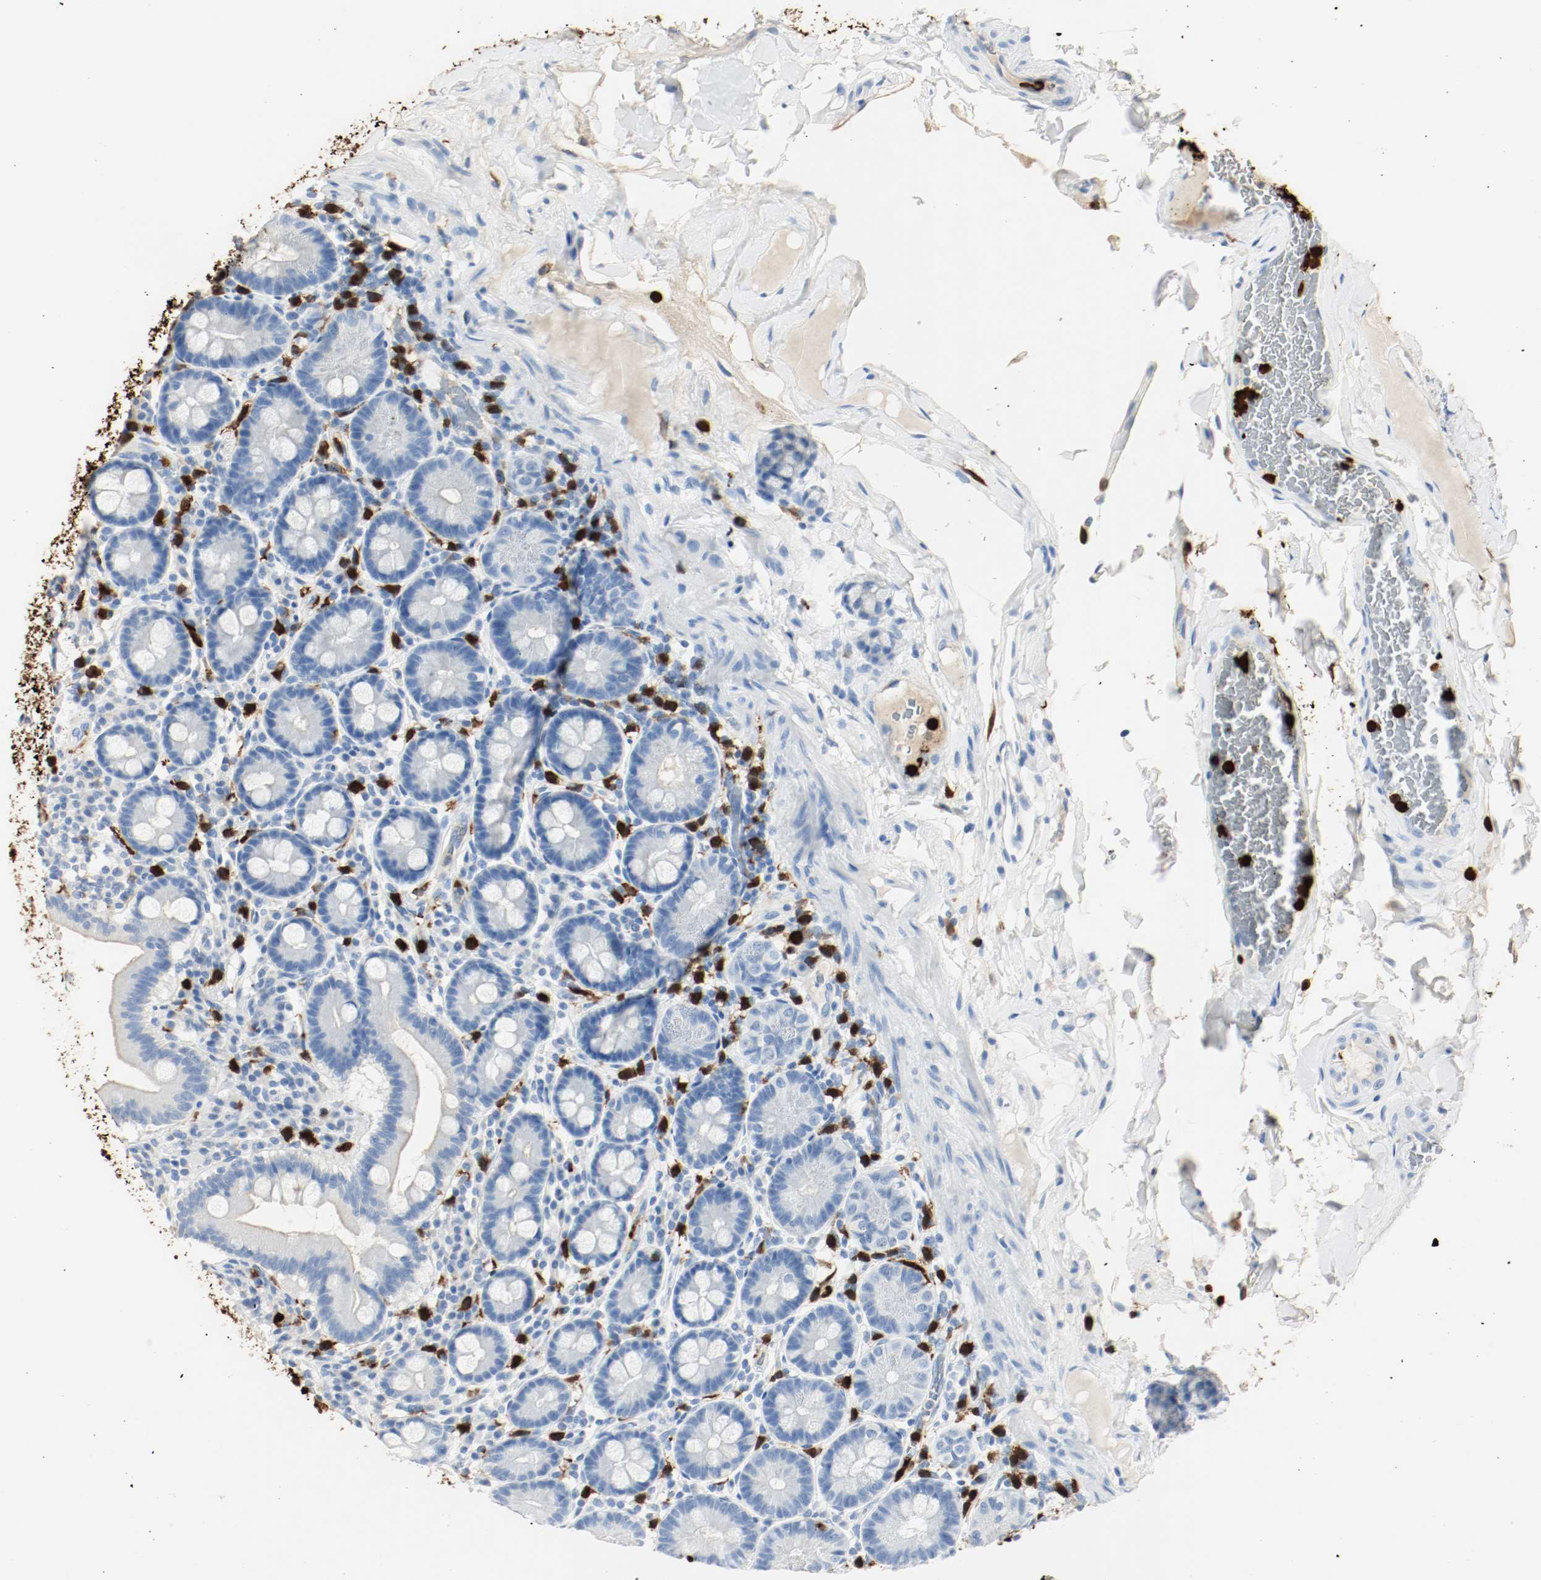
{"staining": {"intensity": "negative", "quantity": "none", "location": "none"}, "tissue": "duodenum", "cell_type": "Glandular cells", "image_type": "normal", "snomed": [{"axis": "morphology", "description": "Normal tissue, NOS"}, {"axis": "topography", "description": "Duodenum"}], "caption": "This is an immunohistochemistry (IHC) photomicrograph of benign duodenum. There is no staining in glandular cells.", "gene": "S100A9", "patient": {"sex": "male", "age": 50}}